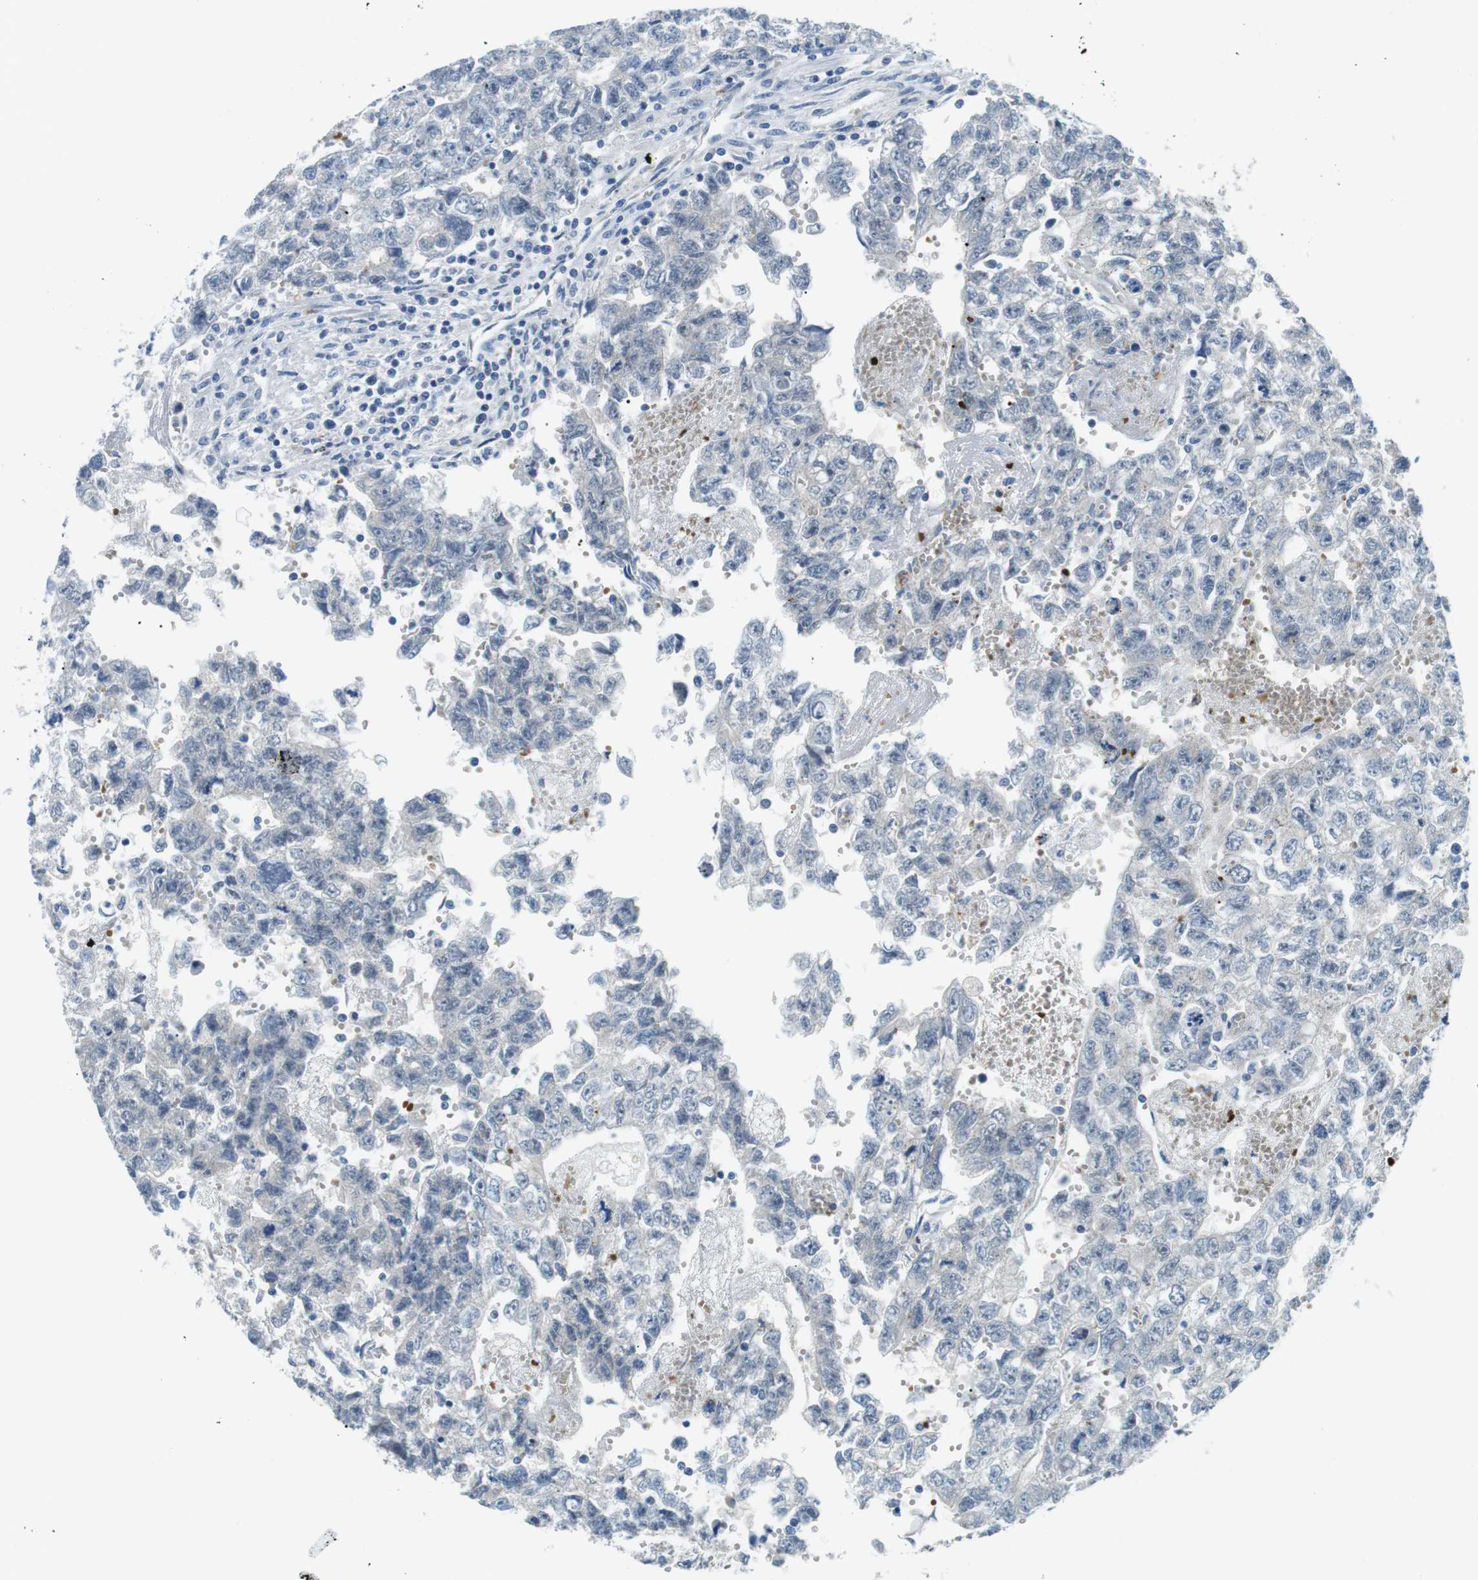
{"staining": {"intensity": "negative", "quantity": "none", "location": "none"}, "tissue": "testis cancer", "cell_type": "Tumor cells", "image_type": "cancer", "snomed": [{"axis": "morphology", "description": "Seminoma, NOS"}, {"axis": "morphology", "description": "Carcinoma, Embryonal, NOS"}, {"axis": "topography", "description": "Testis"}], "caption": "A histopathology image of human embryonal carcinoma (testis) is negative for staining in tumor cells.", "gene": "WSCD1", "patient": {"sex": "male", "age": 38}}